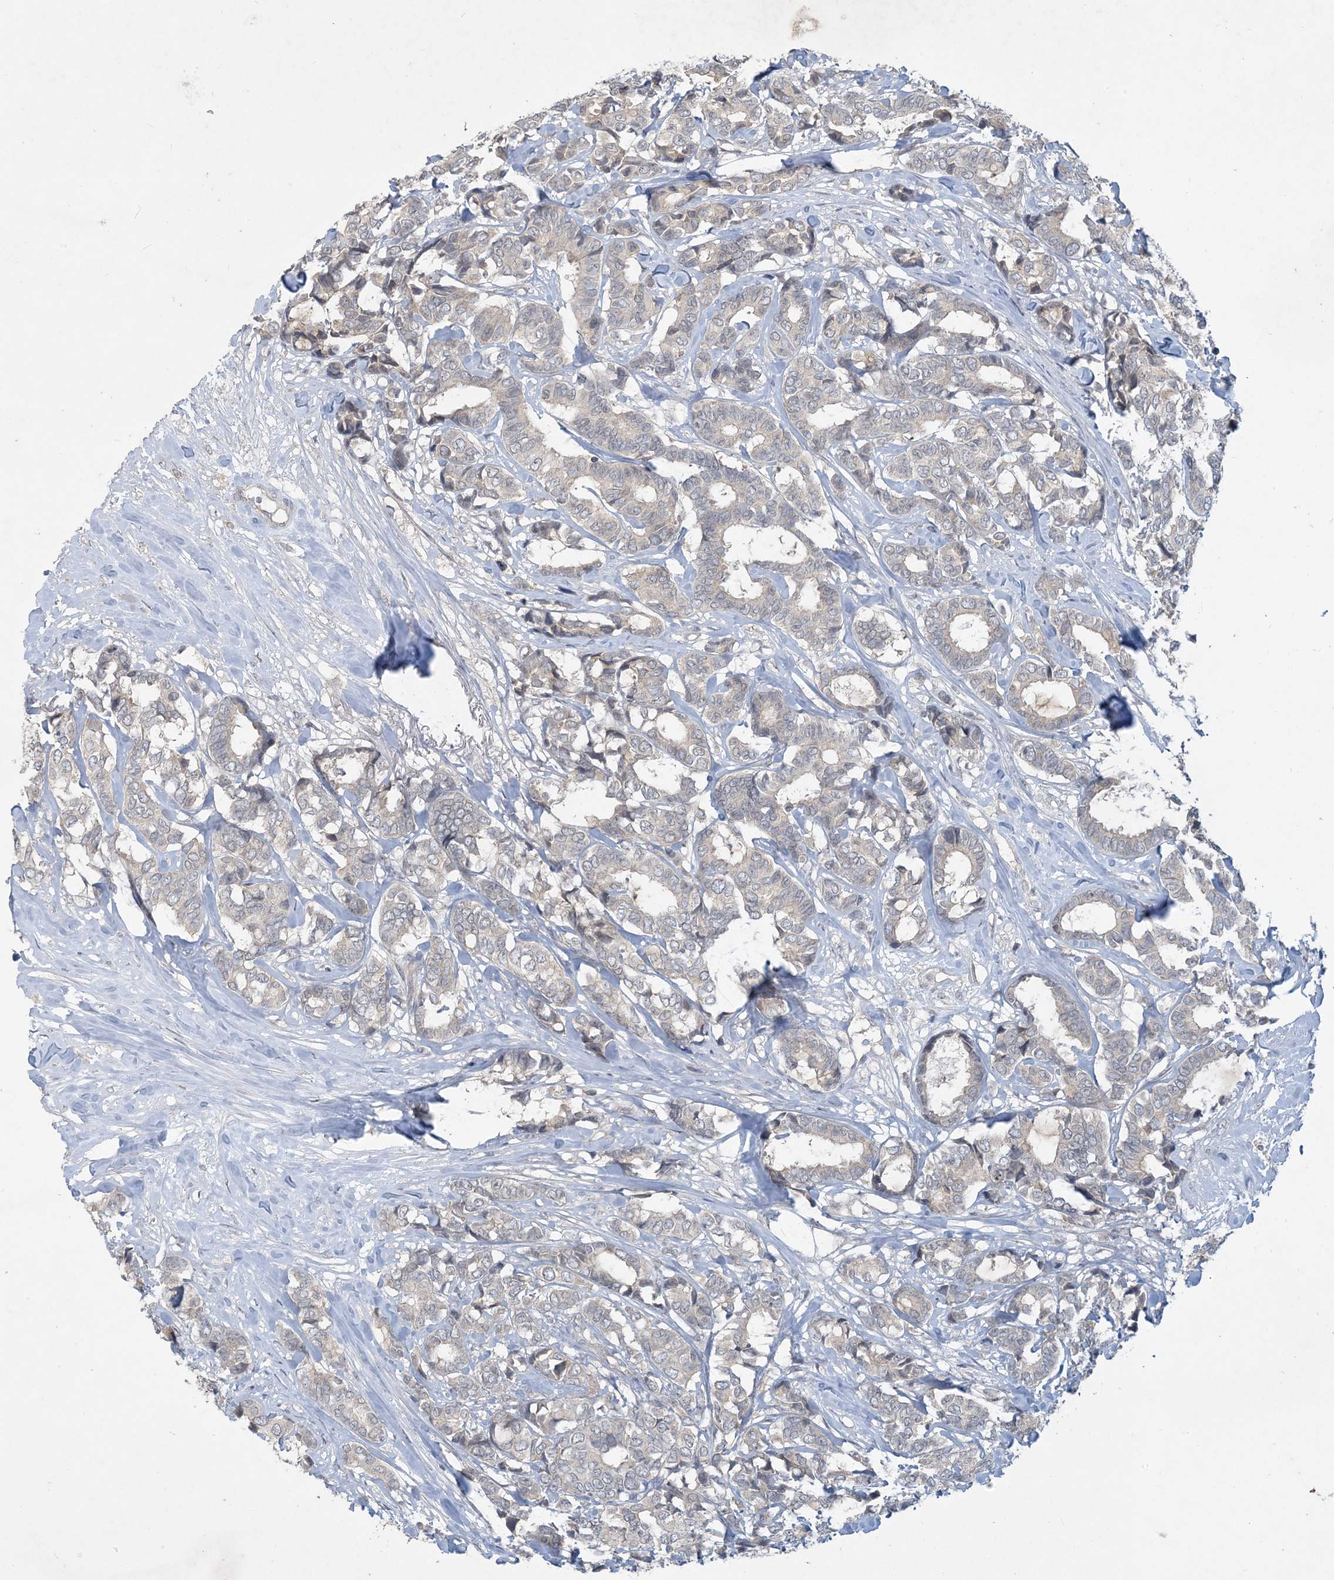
{"staining": {"intensity": "negative", "quantity": "none", "location": "none"}, "tissue": "breast cancer", "cell_type": "Tumor cells", "image_type": "cancer", "snomed": [{"axis": "morphology", "description": "Duct carcinoma"}, {"axis": "topography", "description": "Breast"}], "caption": "Tumor cells show no significant protein expression in breast cancer (intraductal carcinoma).", "gene": "CDS1", "patient": {"sex": "female", "age": 87}}